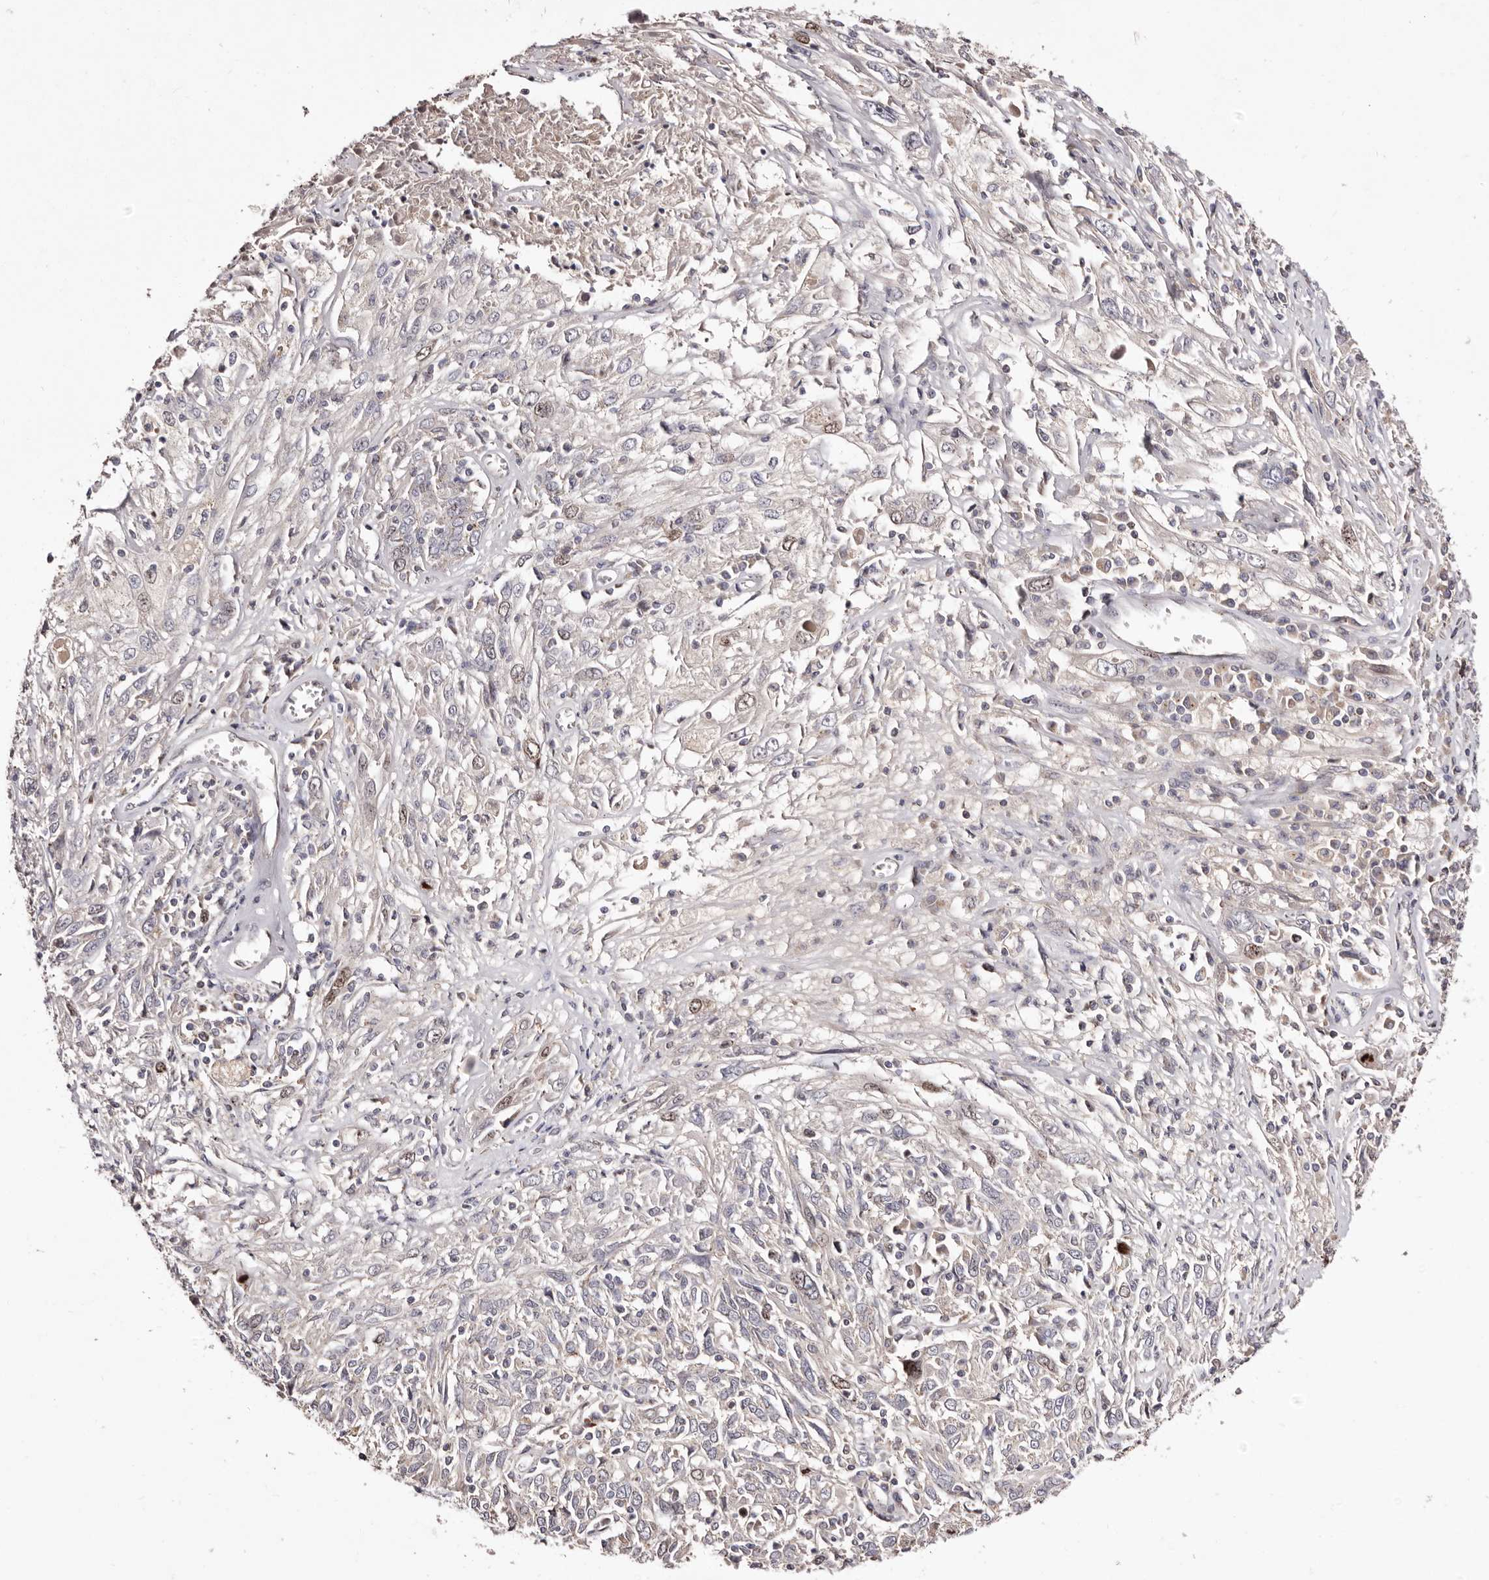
{"staining": {"intensity": "weak", "quantity": "<25%", "location": "nuclear"}, "tissue": "cervical cancer", "cell_type": "Tumor cells", "image_type": "cancer", "snomed": [{"axis": "morphology", "description": "Squamous cell carcinoma, NOS"}, {"axis": "topography", "description": "Cervix"}], "caption": "The micrograph shows no significant positivity in tumor cells of cervical cancer (squamous cell carcinoma).", "gene": "CDCA8", "patient": {"sex": "female", "age": 46}}